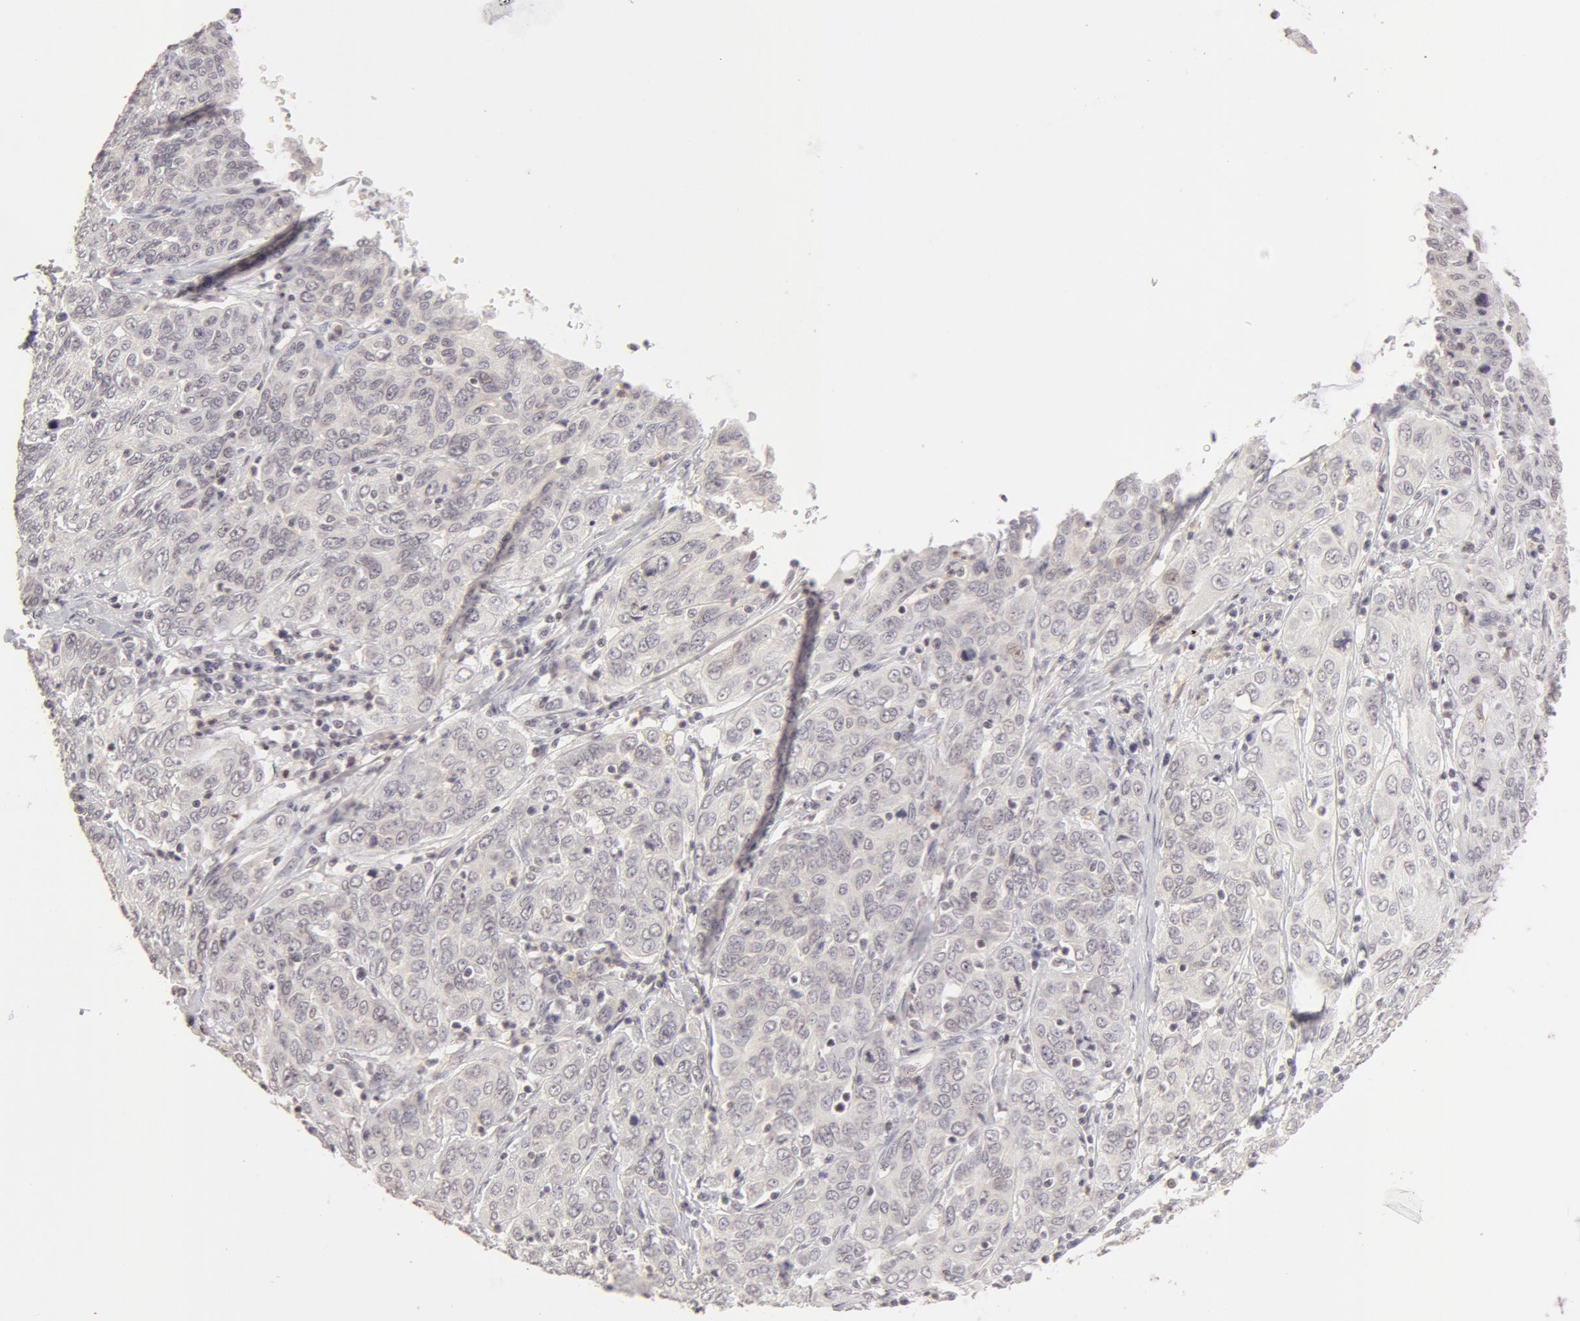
{"staining": {"intensity": "negative", "quantity": "none", "location": "none"}, "tissue": "cervical cancer", "cell_type": "Tumor cells", "image_type": "cancer", "snomed": [{"axis": "morphology", "description": "Squamous cell carcinoma, NOS"}, {"axis": "topography", "description": "Cervix"}], "caption": "An image of cervical cancer (squamous cell carcinoma) stained for a protein displays no brown staining in tumor cells. Brightfield microscopy of immunohistochemistry (IHC) stained with DAB (3,3'-diaminobenzidine) (brown) and hematoxylin (blue), captured at high magnification.", "gene": "ADAM10", "patient": {"sex": "female", "age": 38}}